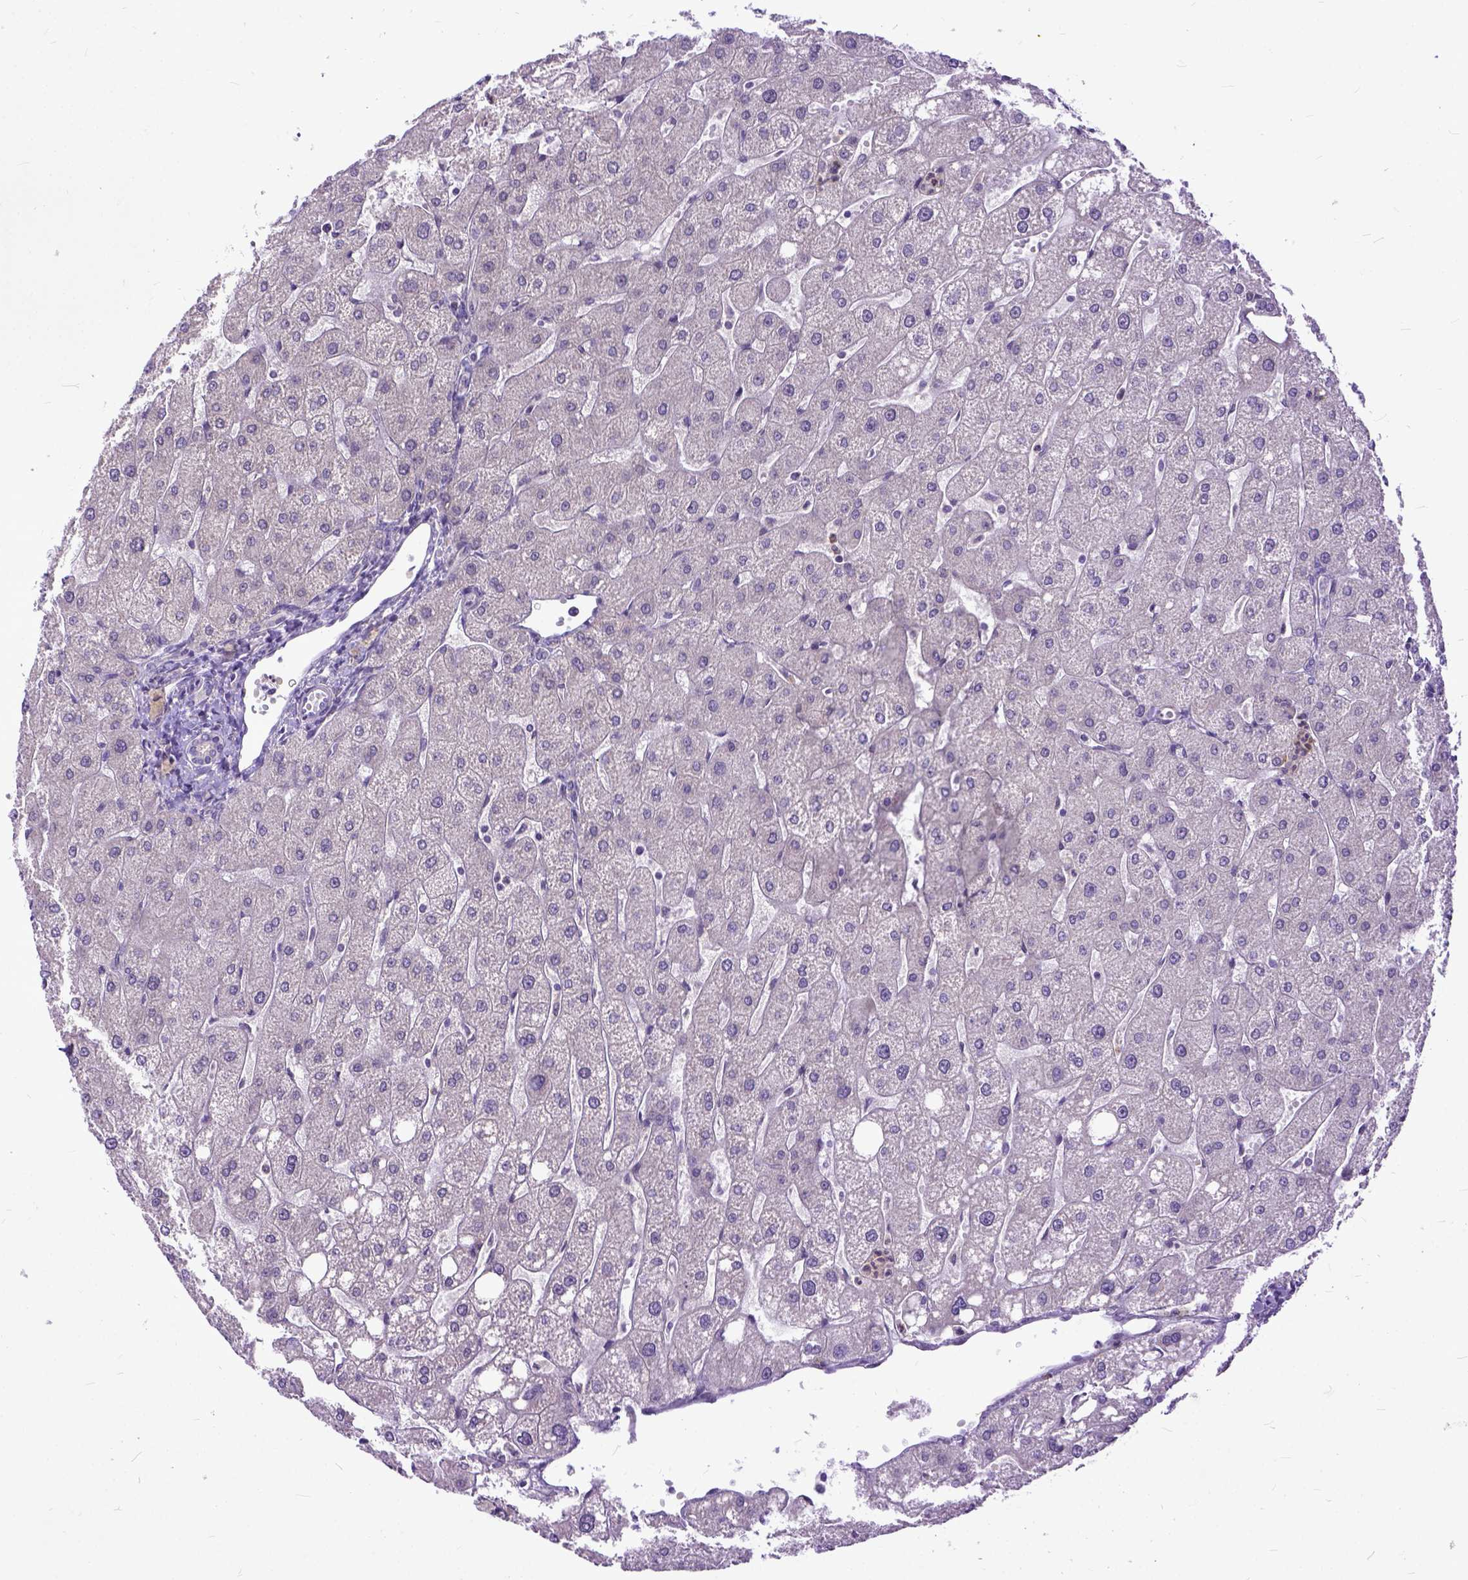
{"staining": {"intensity": "negative", "quantity": "none", "location": "none"}, "tissue": "liver", "cell_type": "Cholangiocytes", "image_type": "normal", "snomed": [{"axis": "morphology", "description": "Normal tissue, NOS"}, {"axis": "topography", "description": "Liver"}], "caption": "A histopathology image of liver stained for a protein displays no brown staining in cholangiocytes. Brightfield microscopy of IHC stained with DAB (brown) and hematoxylin (blue), captured at high magnification.", "gene": "TCEAL7", "patient": {"sex": "male", "age": 67}}